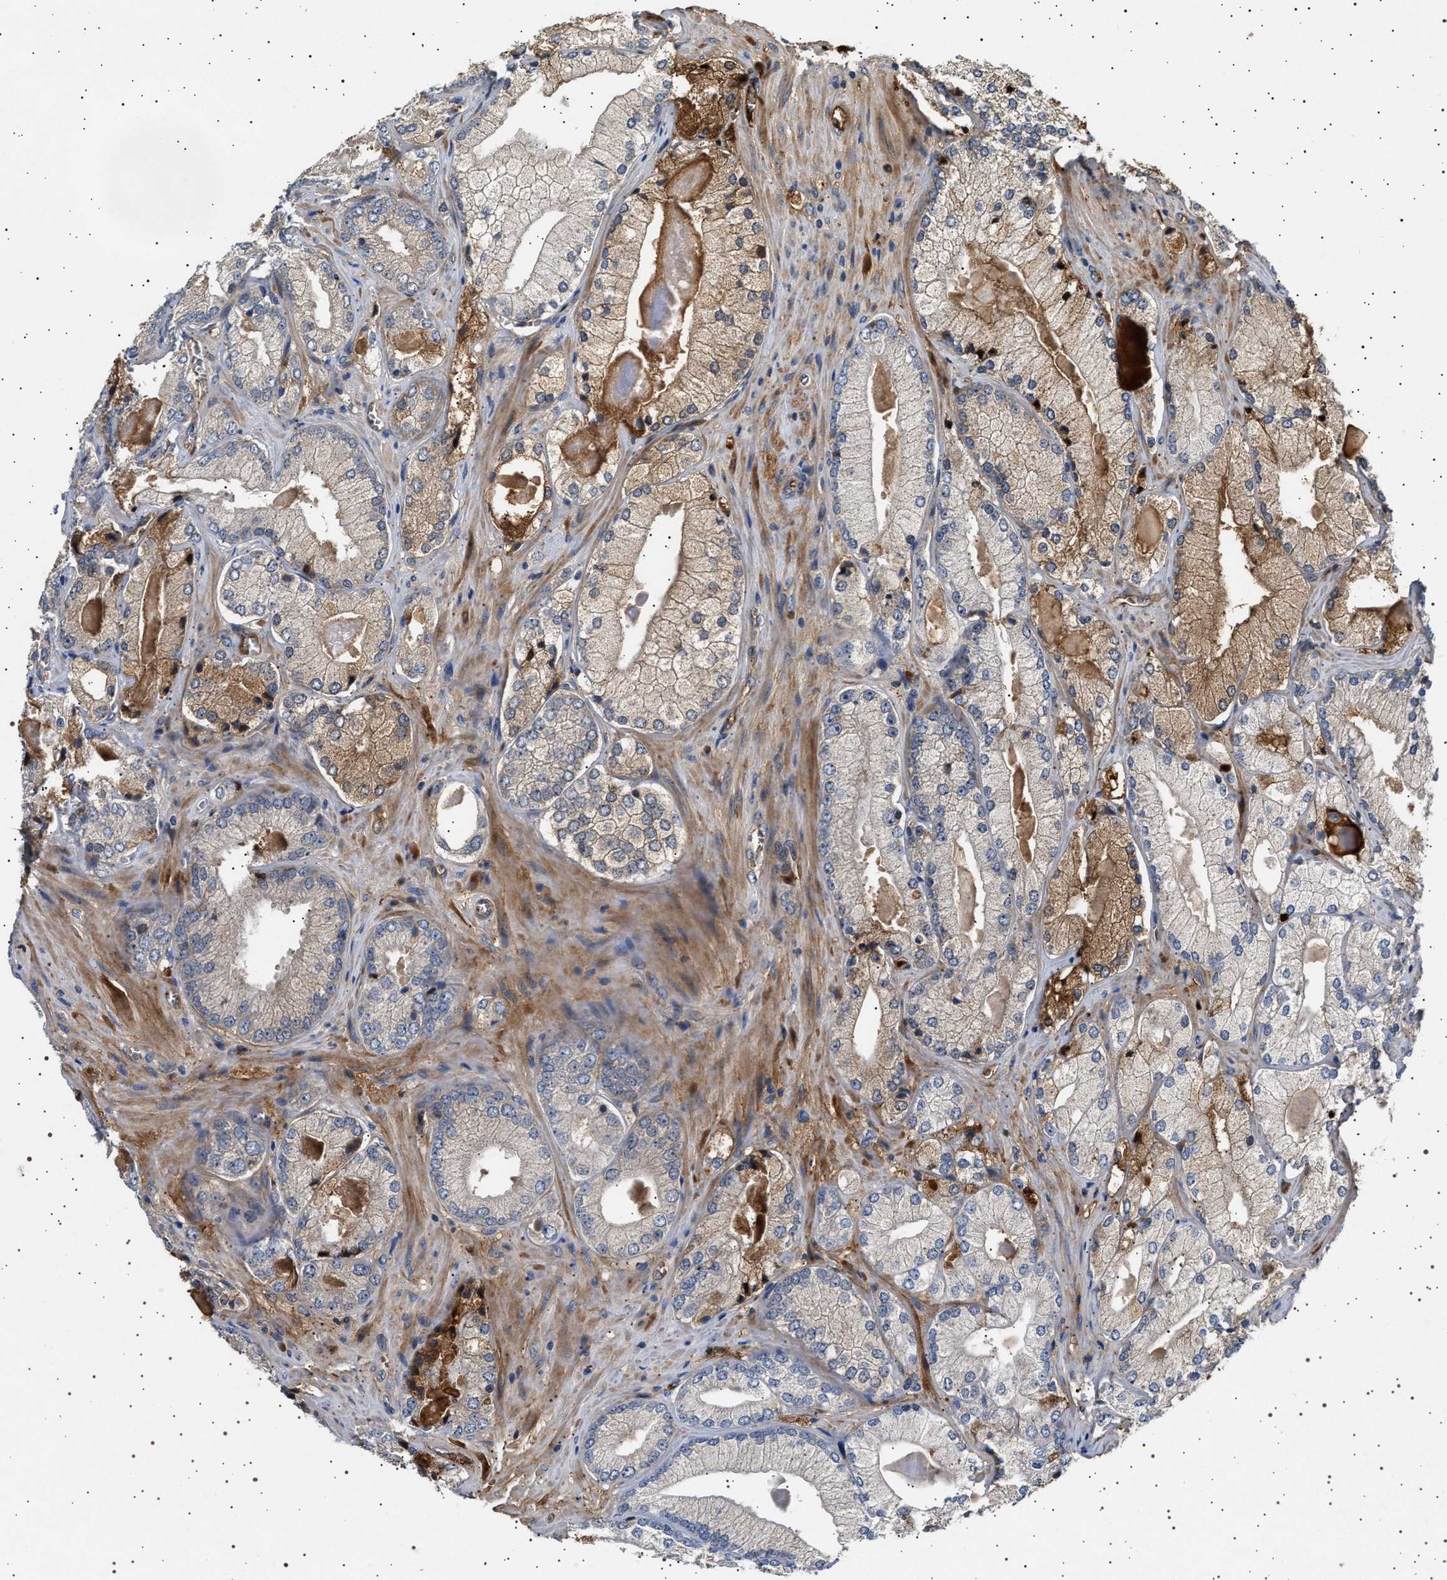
{"staining": {"intensity": "weak", "quantity": "<25%", "location": "cytoplasmic/membranous"}, "tissue": "prostate cancer", "cell_type": "Tumor cells", "image_type": "cancer", "snomed": [{"axis": "morphology", "description": "Adenocarcinoma, Low grade"}, {"axis": "topography", "description": "Prostate"}], "caption": "Protein analysis of prostate cancer (low-grade adenocarcinoma) displays no significant positivity in tumor cells.", "gene": "FICD", "patient": {"sex": "male", "age": 65}}